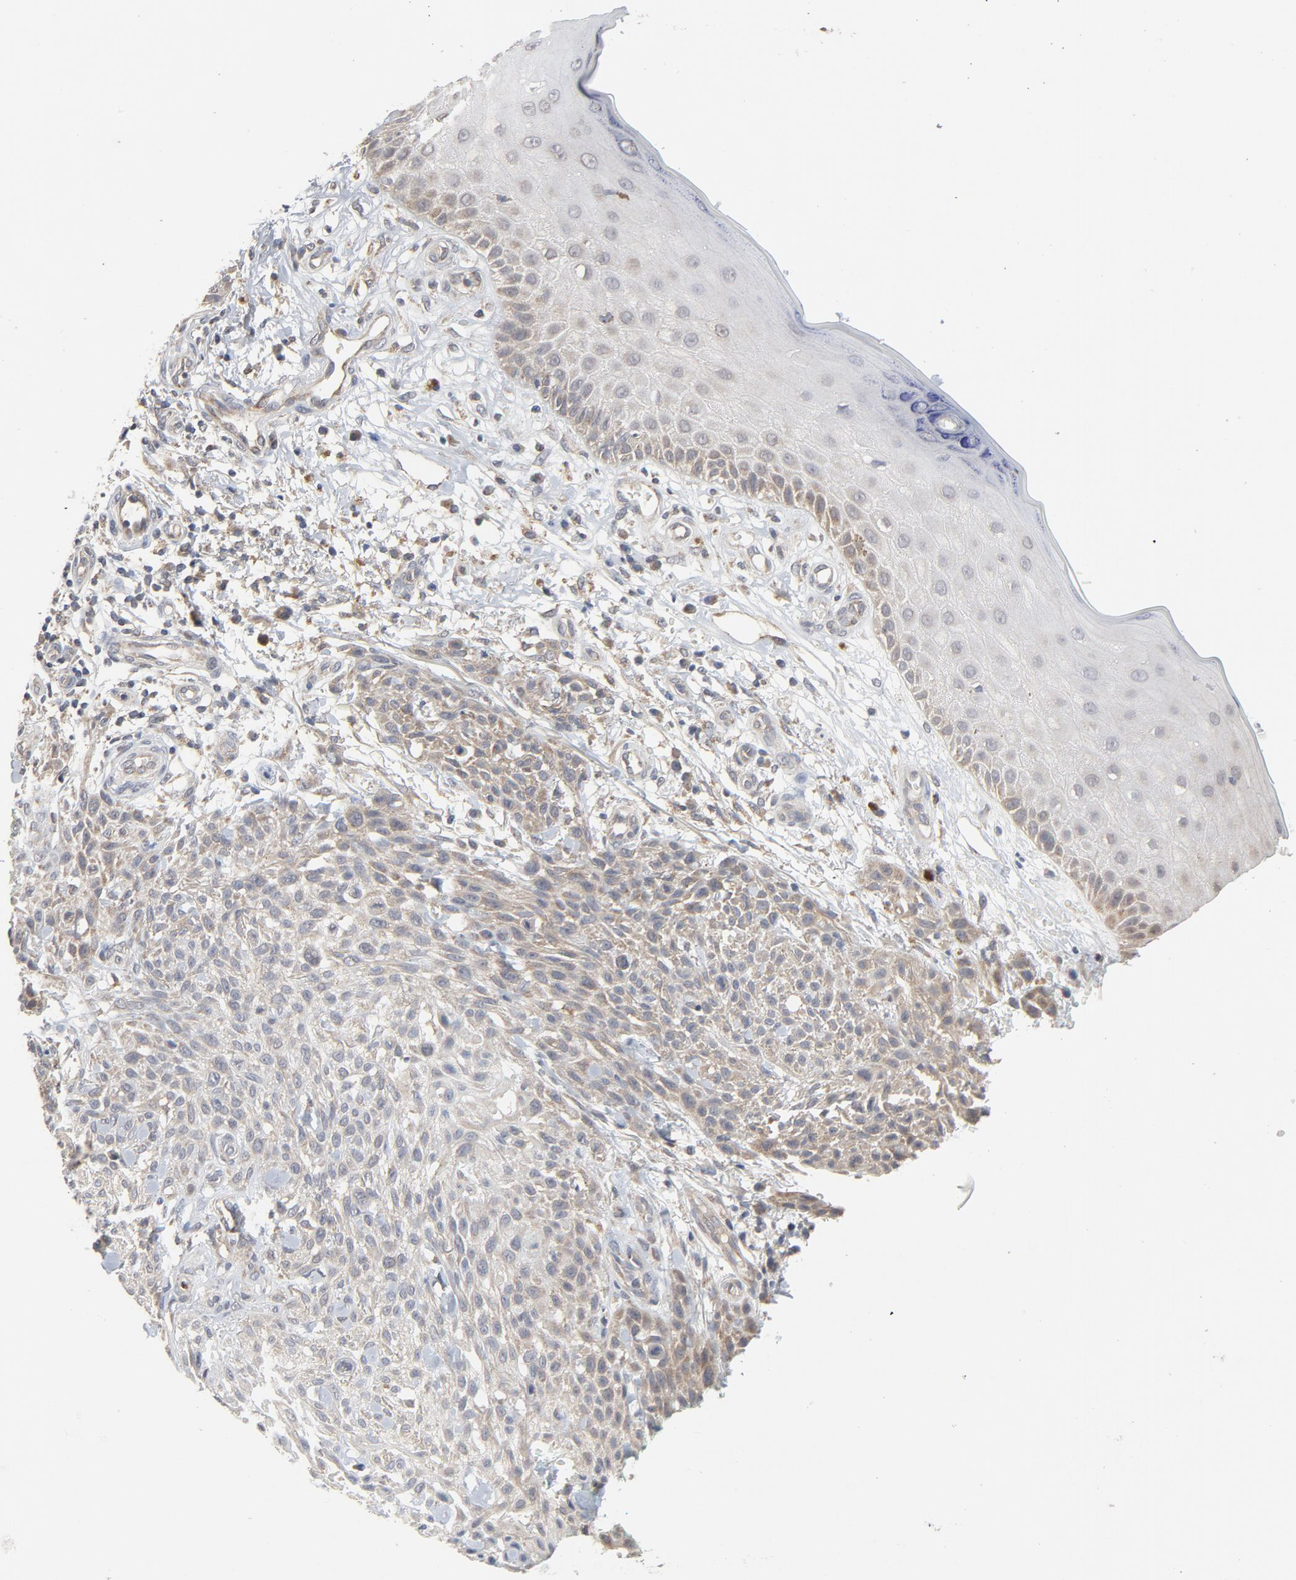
{"staining": {"intensity": "weak", "quantity": ">75%", "location": "cytoplasmic/membranous"}, "tissue": "skin cancer", "cell_type": "Tumor cells", "image_type": "cancer", "snomed": [{"axis": "morphology", "description": "Squamous cell carcinoma, NOS"}, {"axis": "topography", "description": "Skin"}], "caption": "Immunohistochemistry of squamous cell carcinoma (skin) exhibits low levels of weak cytoplasmic/membranous positivity in about >75% of tumor cells.", "gene": "C14orf119", "patient": {"sex": "female", "age": 42}}